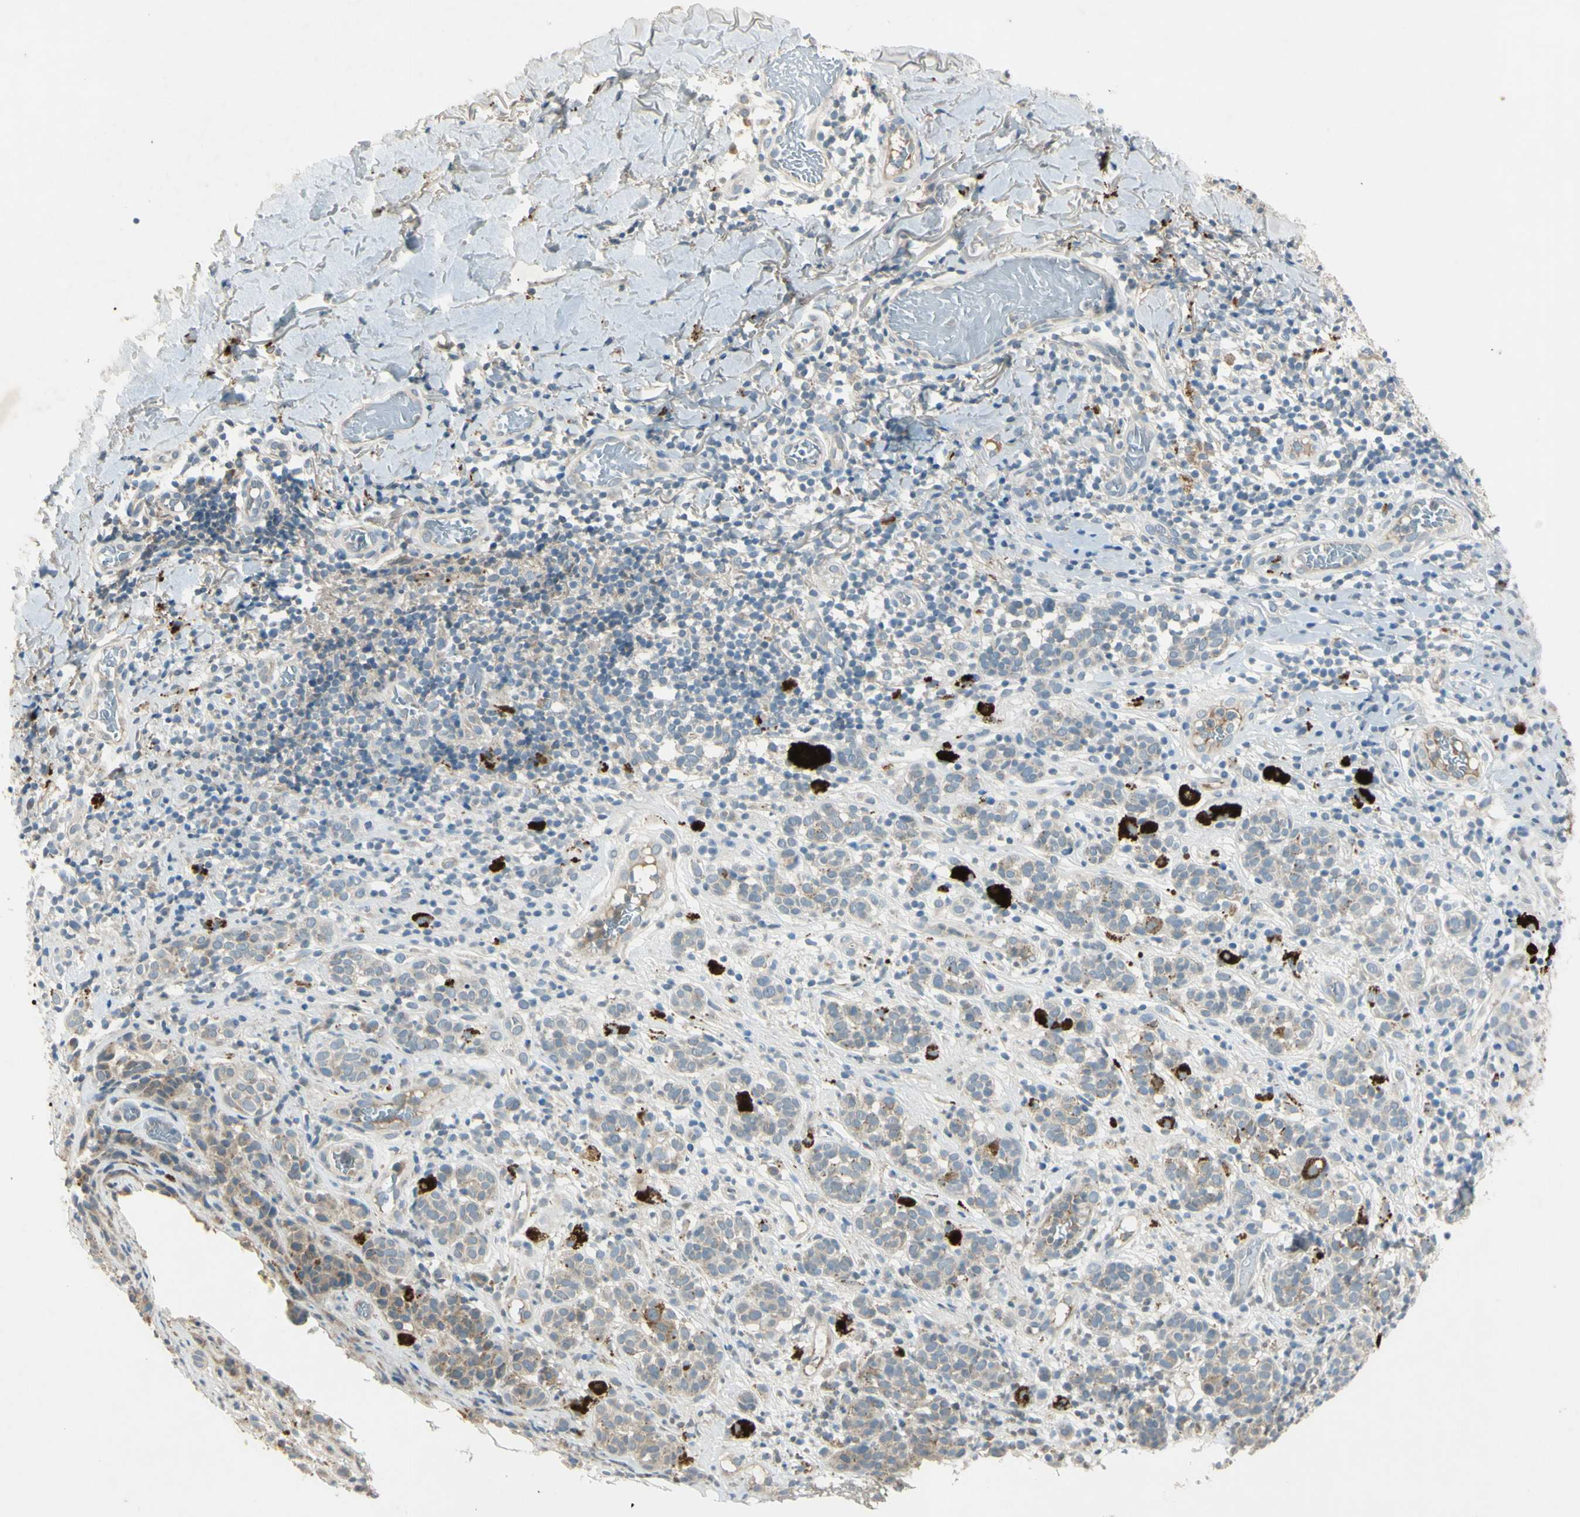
{"staining": {"intensity": "negative", "quantity": "none", "location": "none"}, "tissue": "melanoma", "cell_type": "Tumor cells", "image_type": "cancer", "snomed": [{"axis": "morphology", "description": "Malignant melanoma, NOS"}, {"axis": "topography", "description": "Skin"}], "caption": "Micrograph shows no protein expression in tumor cells of melanoma tissue.", "gene": "AATK", "patient": {"sex": "male", "age": 64}}